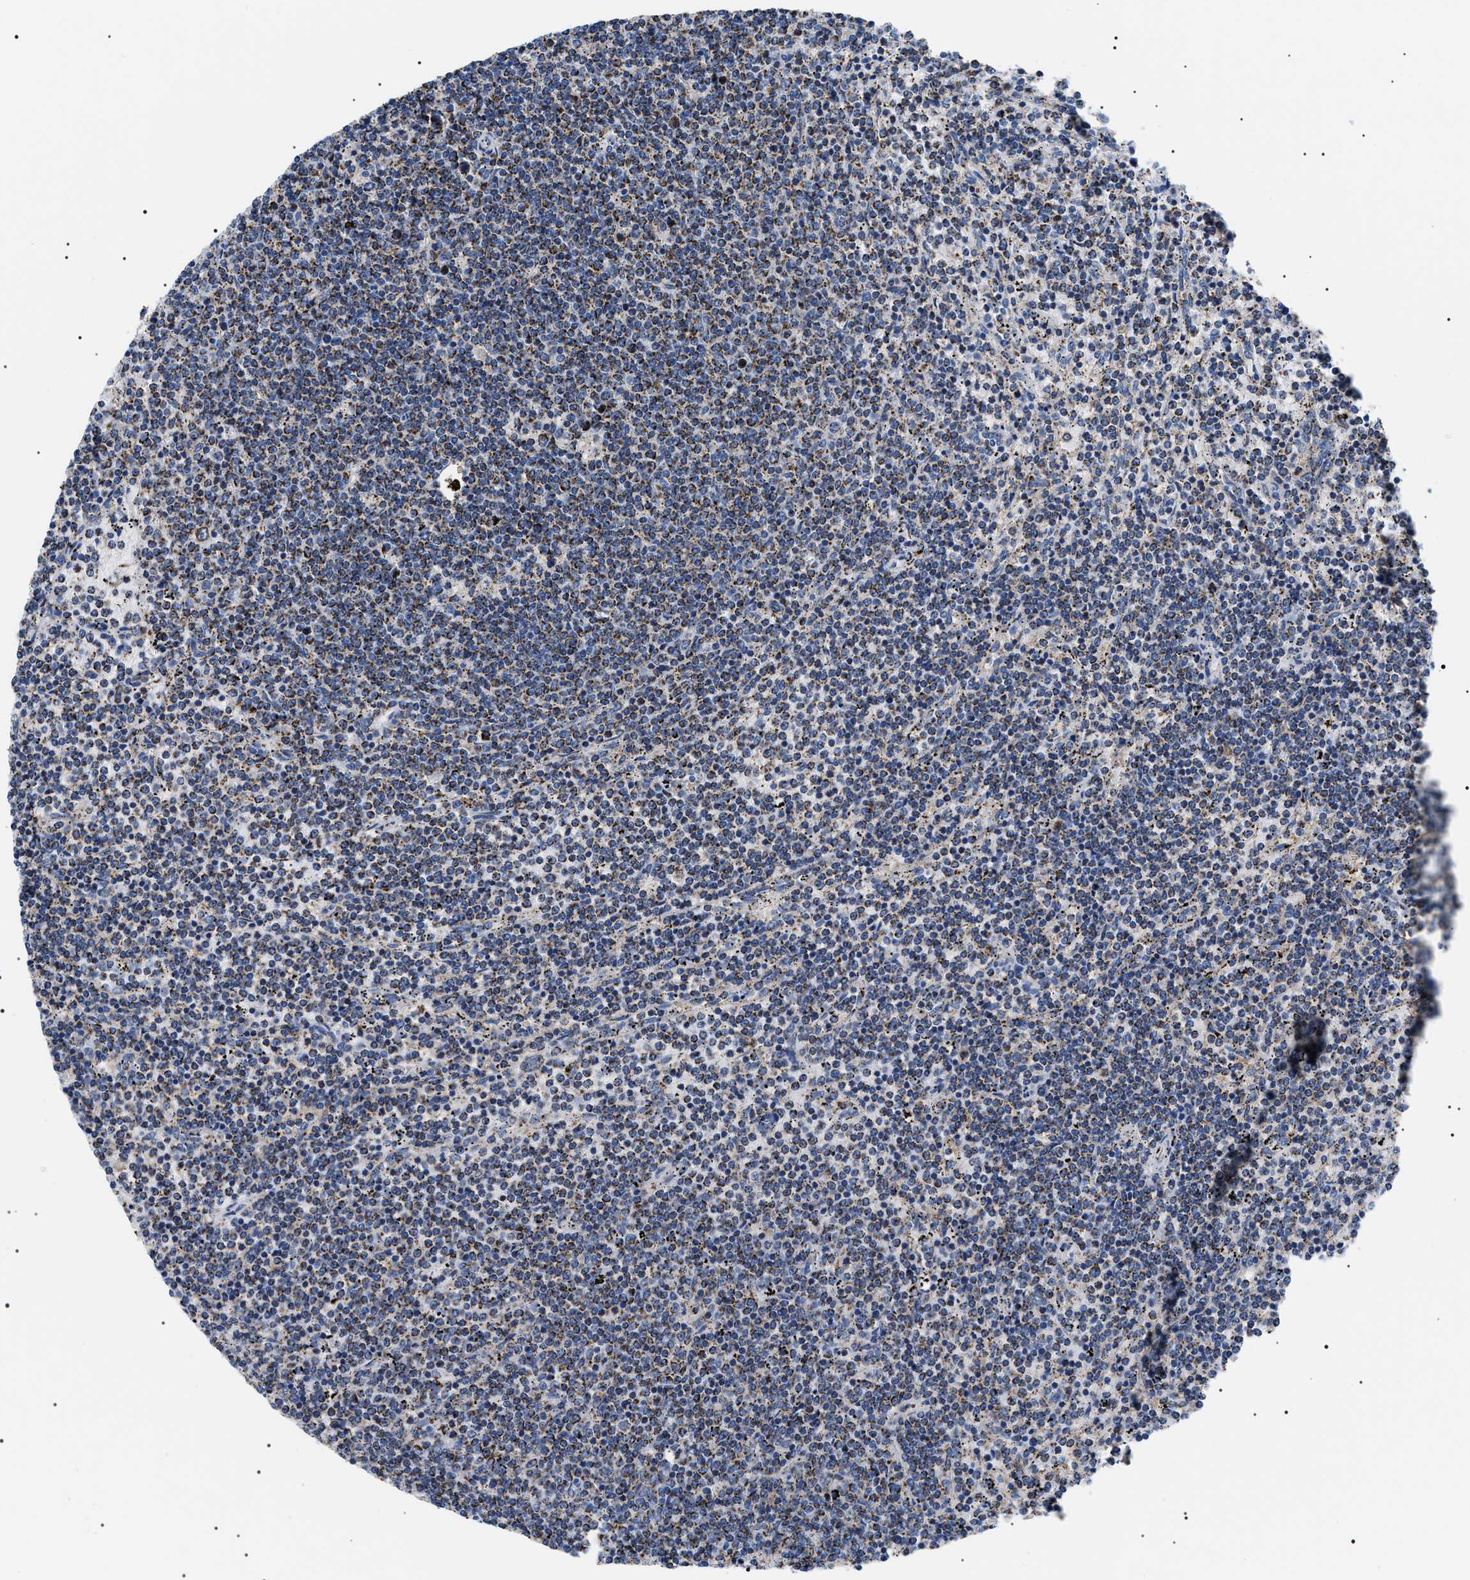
{"staining": {"intensity": "moderate", "quantity": "25%-75%", "location": "cytoplasmic/membranous"}, "tissue": "lymphoma", "cell_type": "Tumor cells", "image_type": "cancer", "snomed": [{"axis": "morphology", "description": "Malignant lymphoma, non-Hodgkin's type, Low grade"}, {"axis": "topography", "description": "Spleen"}], "caption": "Moderate cytoplasmic/membranous protein expression is present in approximately 25%-75% of tumor cells in malignant lymphoma, non-Hodgkin's type (low-grade). The staining was performed using DAB, with brown indicating positive protein expression. Nuclei are stained blue with hematoxylin.", "gene": "OXSM", "patient": {"sex": "female", "age": 50}}